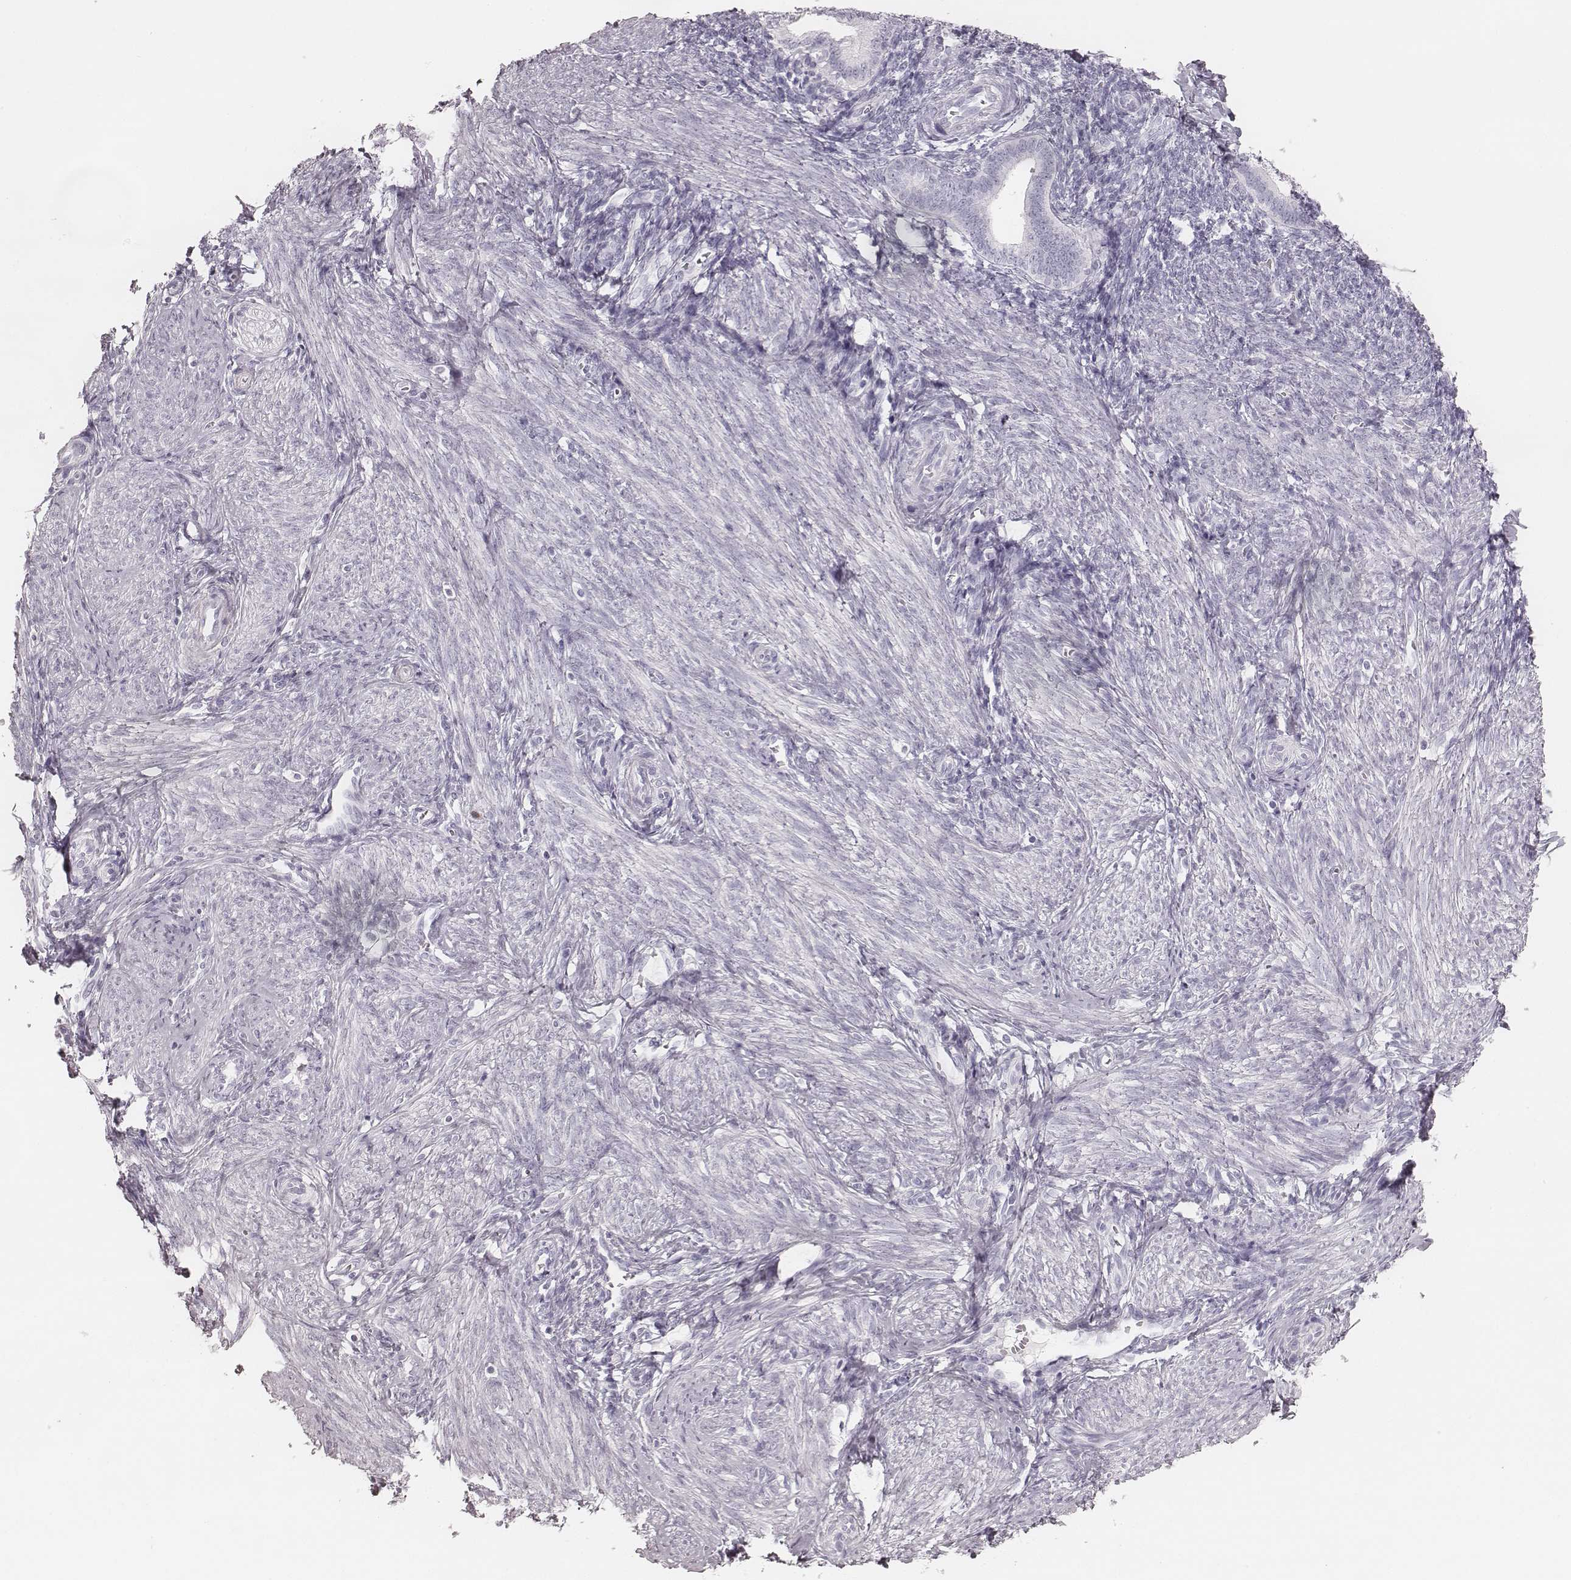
{"staining": {"intensity": "negative", "quantity": "none", "location": "none"}, "tissue": "endometrium", "cell_type": "Cells in endometrial stroma", "image_type": "normal", "snomed": [{"axis": "morphology", "description": "Normal tissue, NOS"}, {"axis": "topography", "description": "Endometrium"}], "caption": "Endometrium was stained to show a protein in brown. There is no significant positivity in cells in endometrial stroma. The staining is performed using DAB brown chromogen with nuclei counter-stained in using hematoxylin.", "gene": "KRT82", "patient": {"sex": "female", "age": 40}}